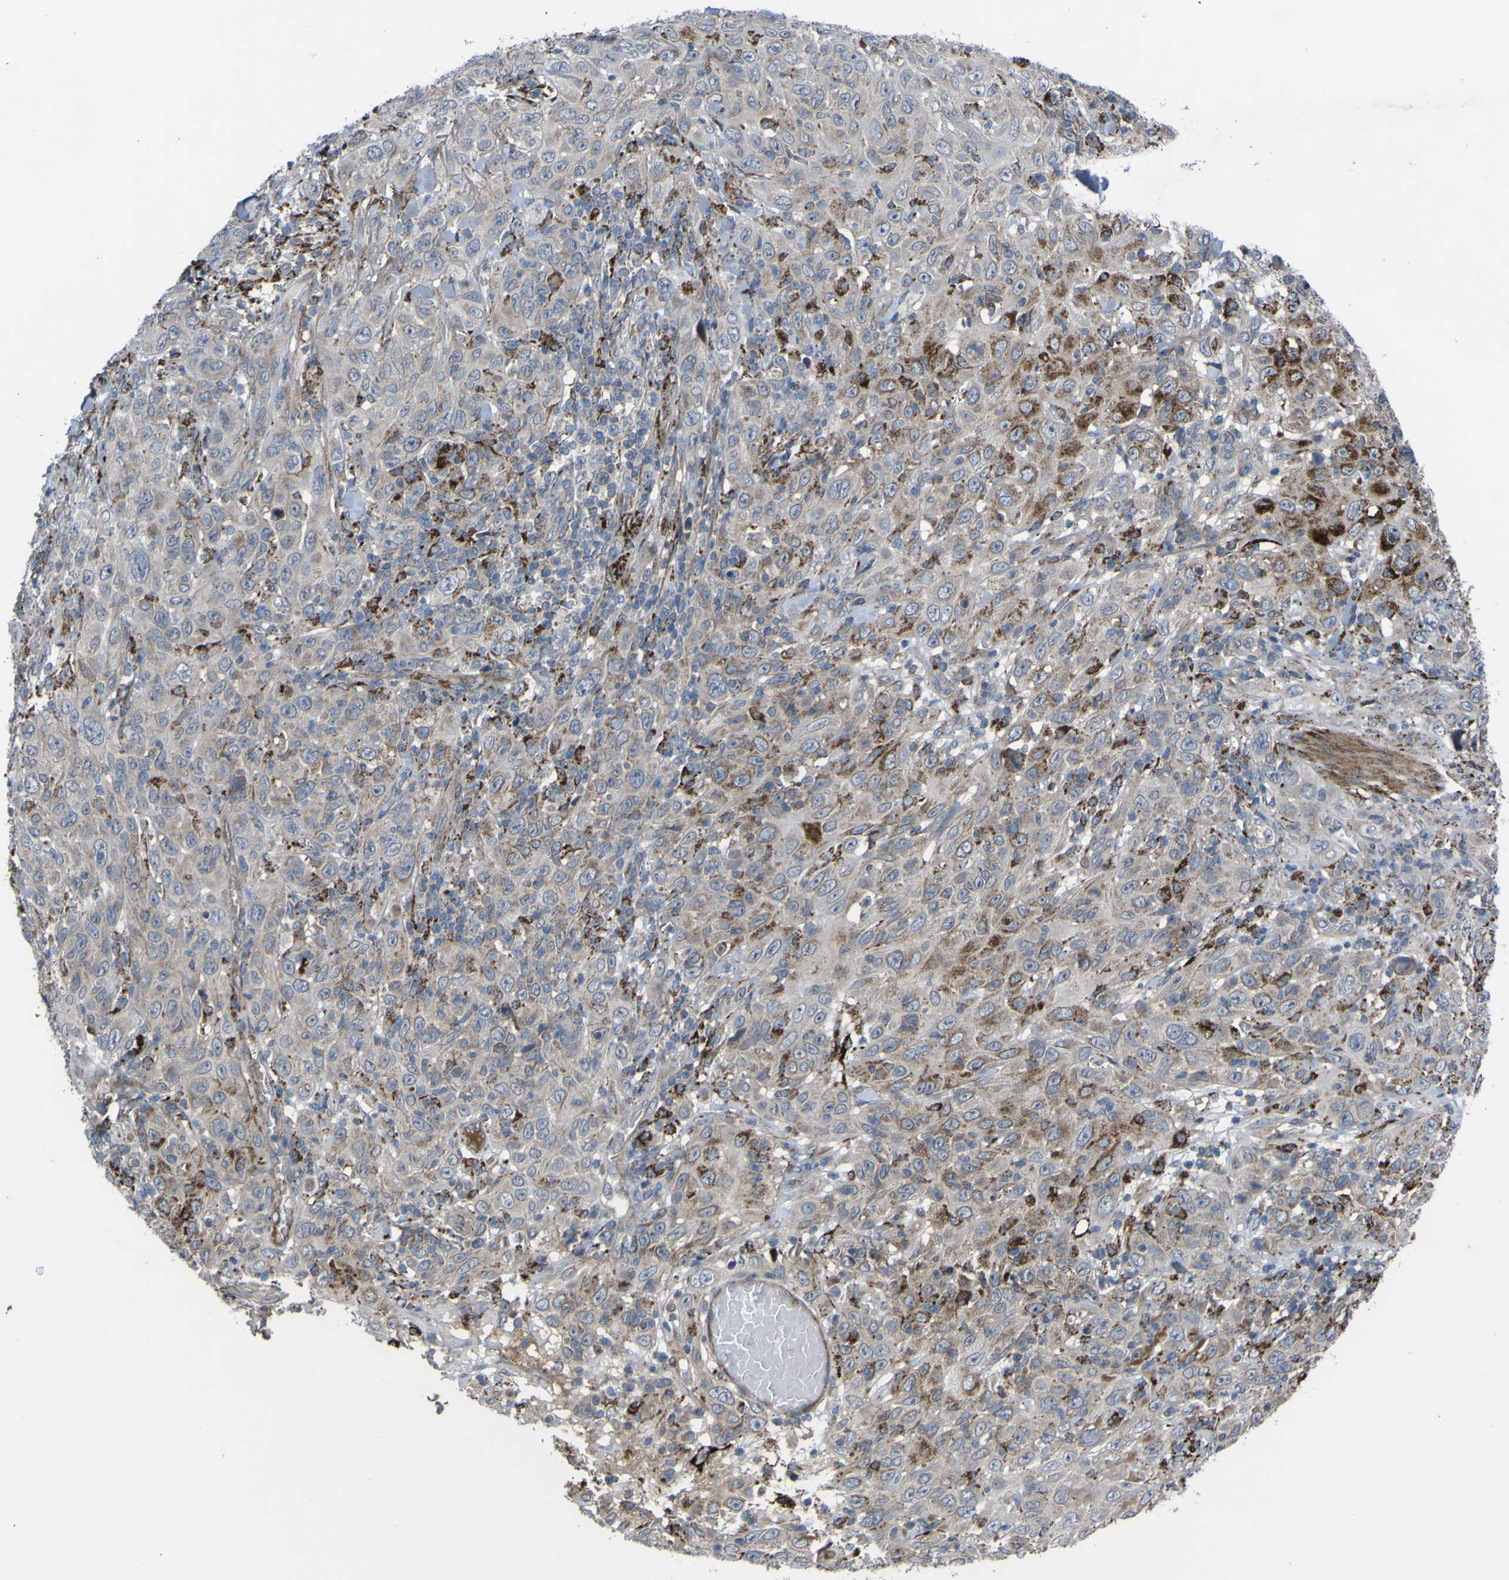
{"staining": {"intensity": "moderate", "quantity": "<25%", "location": "cytoplasmic/membranous"}, "tissue": "skin cancer", "cell_type": "Tumor cells", "image_type": "cancer", "snomed": [{"axis": "morphology", "description": "Squamous cell carcinoma, NOS"}, {"axis": "topography", "description": "Skin"}], "caption": "The histopathology image exhibits a brown stain indicating the presence of a protein in the cytoplasmic/membranous of tumor cells in skin squamous cell carcinoma.", "gene": "GPLD1", "patient": {"sex": "female", "age": 88}}